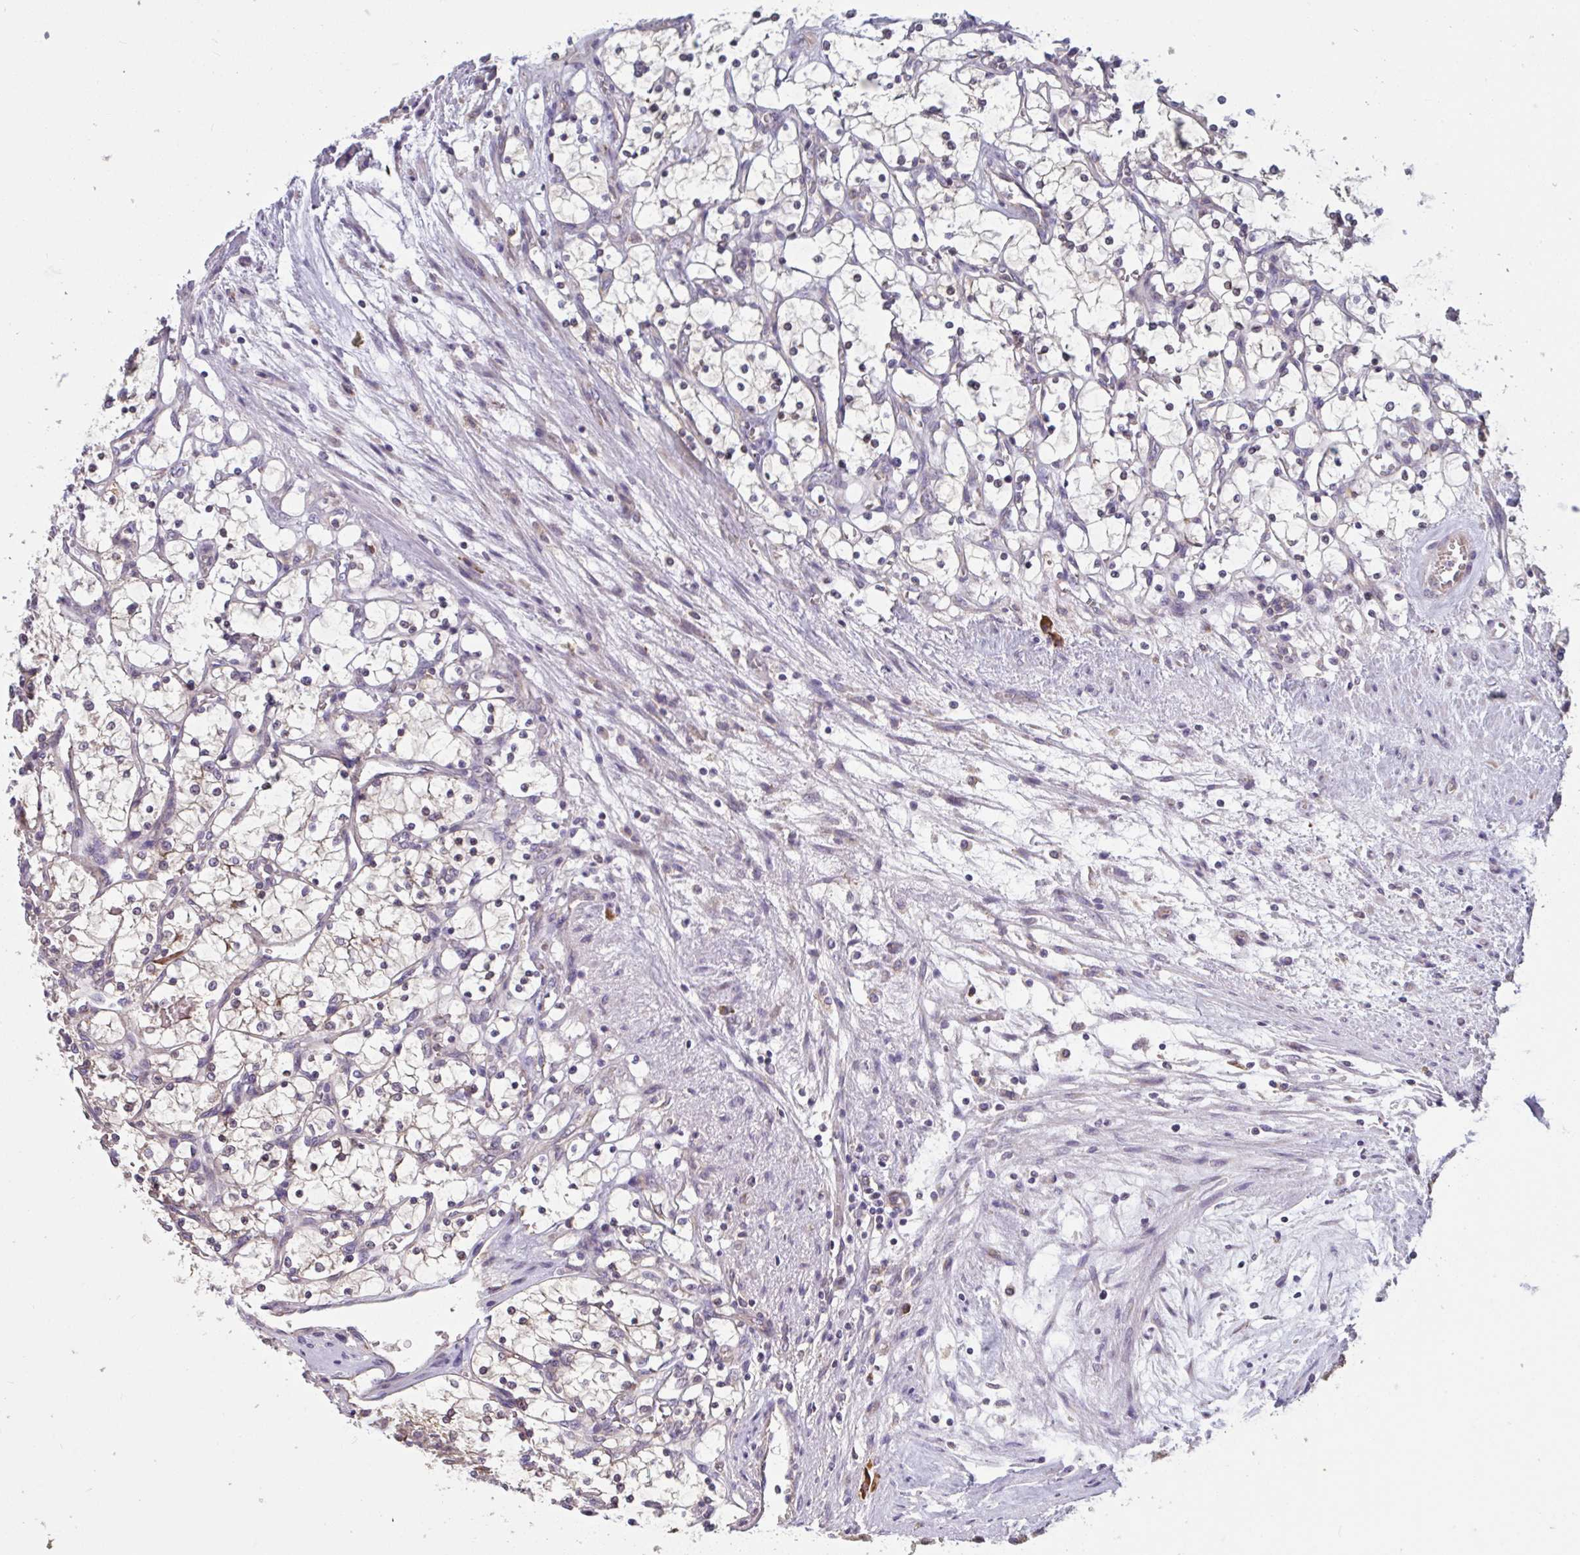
{"staining": {"intensity": "negative", "quantity": "none", "location": "none"}, "tissue": "renal cancer", "cell_type": "Tumor cells", "image_type": "cancer", "snomed": [{"axis": "morphology", "description": "Adenocarcinoma, NOS"}, {"axis": "topography", "description": "Kidney"}], "caption": "An image of adenocarcinoma (renal) stained for a protein exhibits no brown staining in tumor cells.", "gene": "CD1E", "patient": {"sex": "female", "age": 69}}